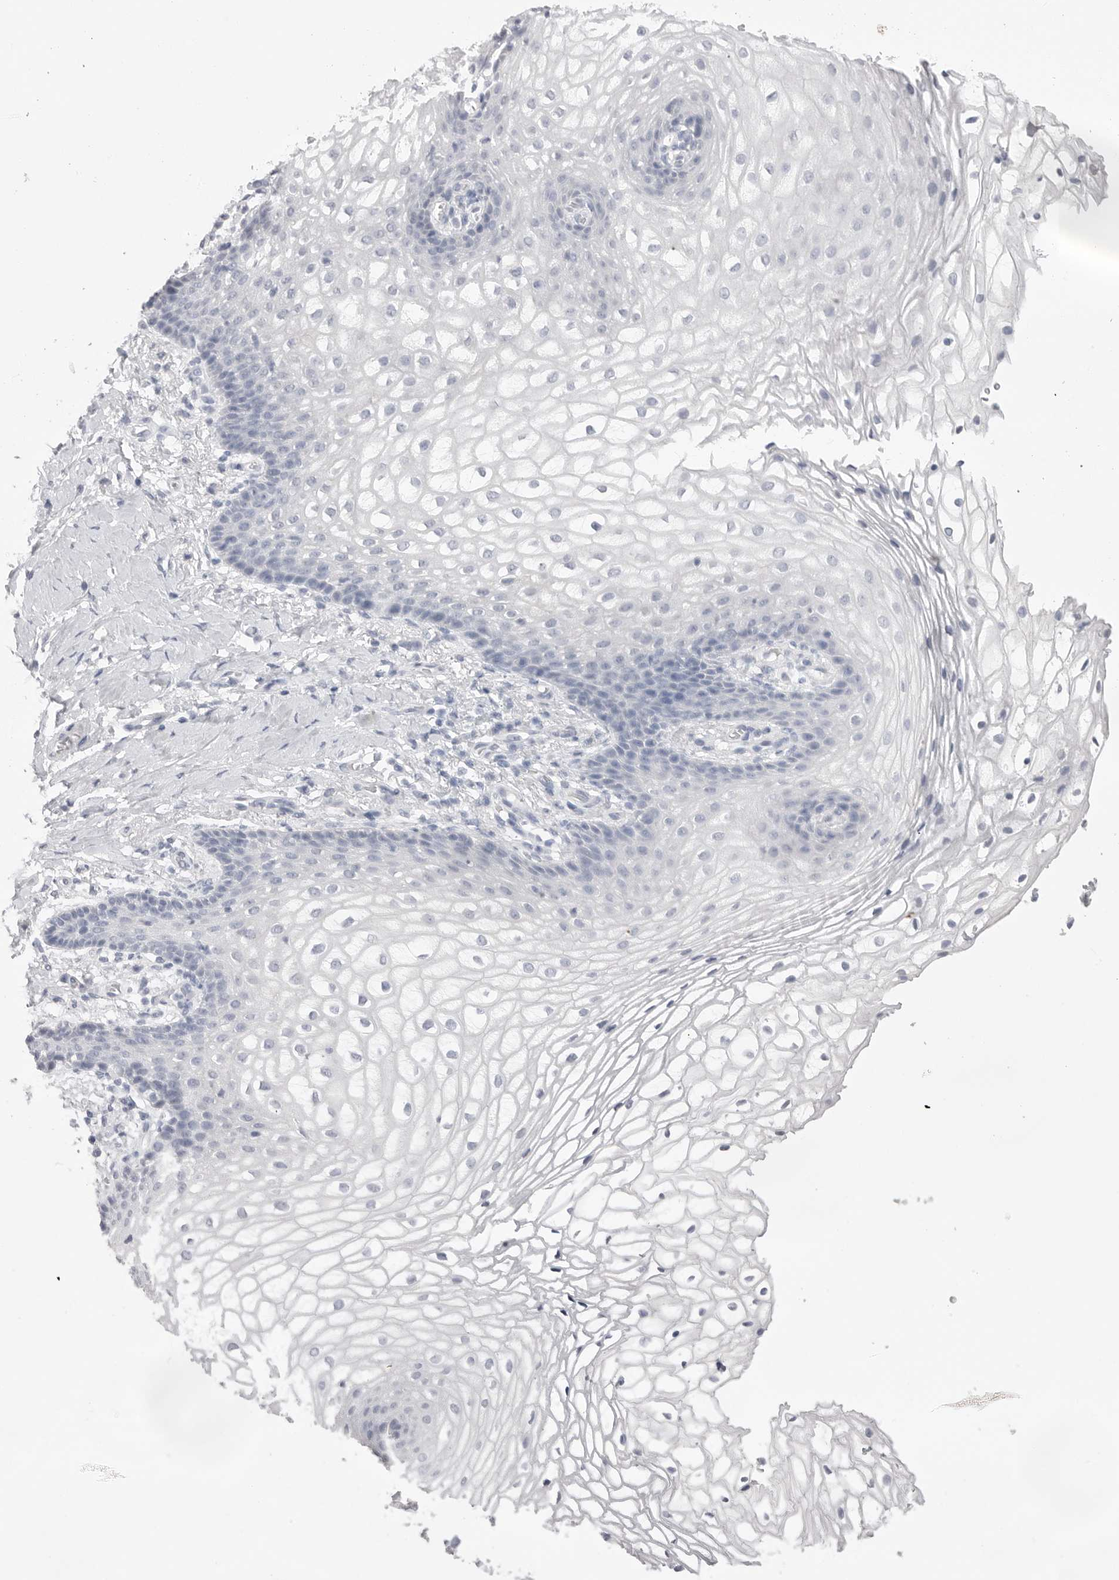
{"staining": {"intensity": "negative", "quantity": "none", "location": "none"}, "tissue": "vagina", "cell_type": "Squamous epithelial cells", "image_type": "normal", "snomed": [{"axis": "morphology", "description": "Normal tissue, NOS"}, {"axis": "topography", "description": "Vagina"}], "caption": "This is a image of immunohistochemistry staining of normal vagina, which shows no expression in squamous epithelial cells.", "gene": "CPB1", "patient": {"sex": "female", "age": 60}}